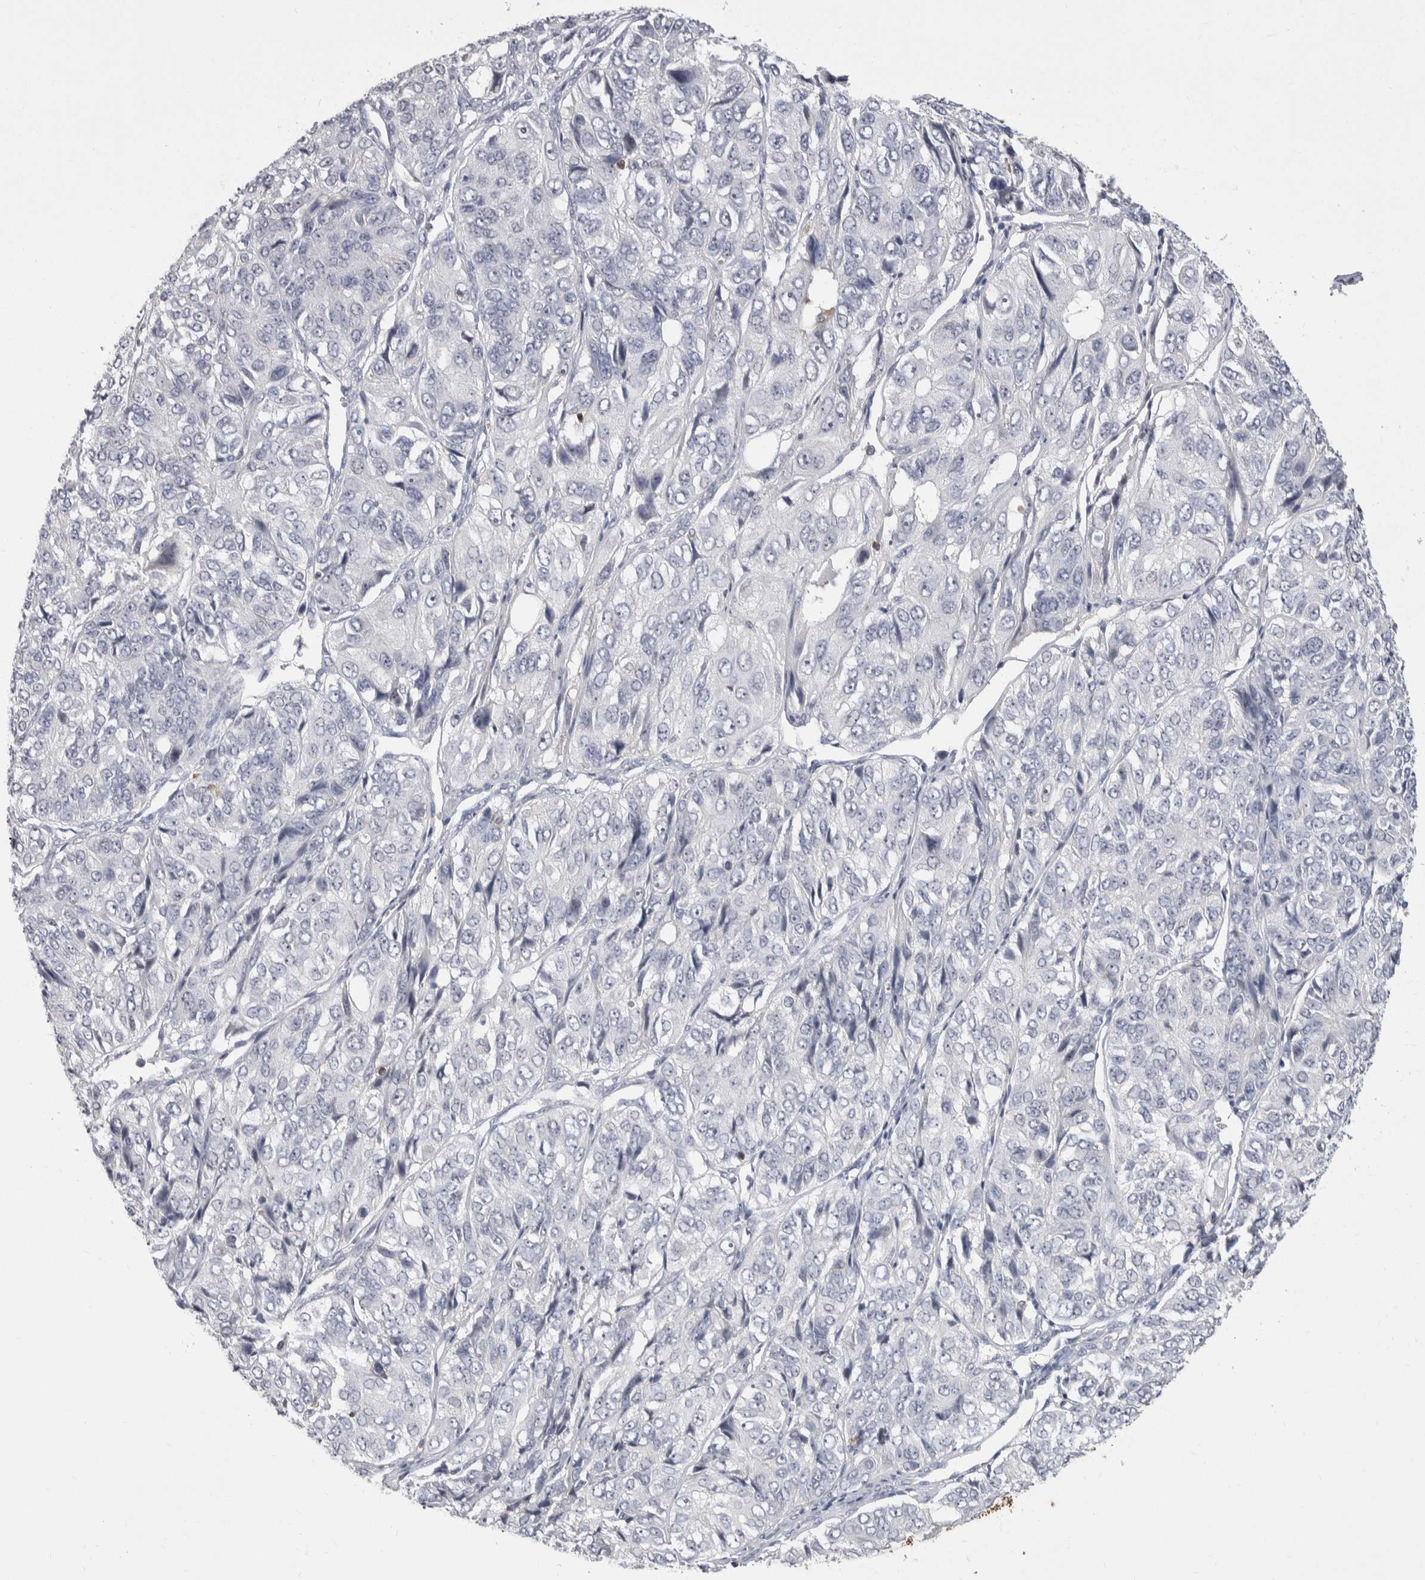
{"staining": {"intensity": "negative", "quantity": "none", "location": "none"}, "tissue": "ovarian cancer", "cell_type": "Tumor cells", "image_type": "cancer", "snomed": [{"axis": "morphology", "description": "Carcinoma, endometroid"}, {"axis": "topography", "description": "Ovary"}], "caption": "Immunohistochemistry (IHC) of human ovarian cancer shows no expression in tumor cells.", "gene": "CEP295NL", "patient": {"sex": "female", "age": 51}}